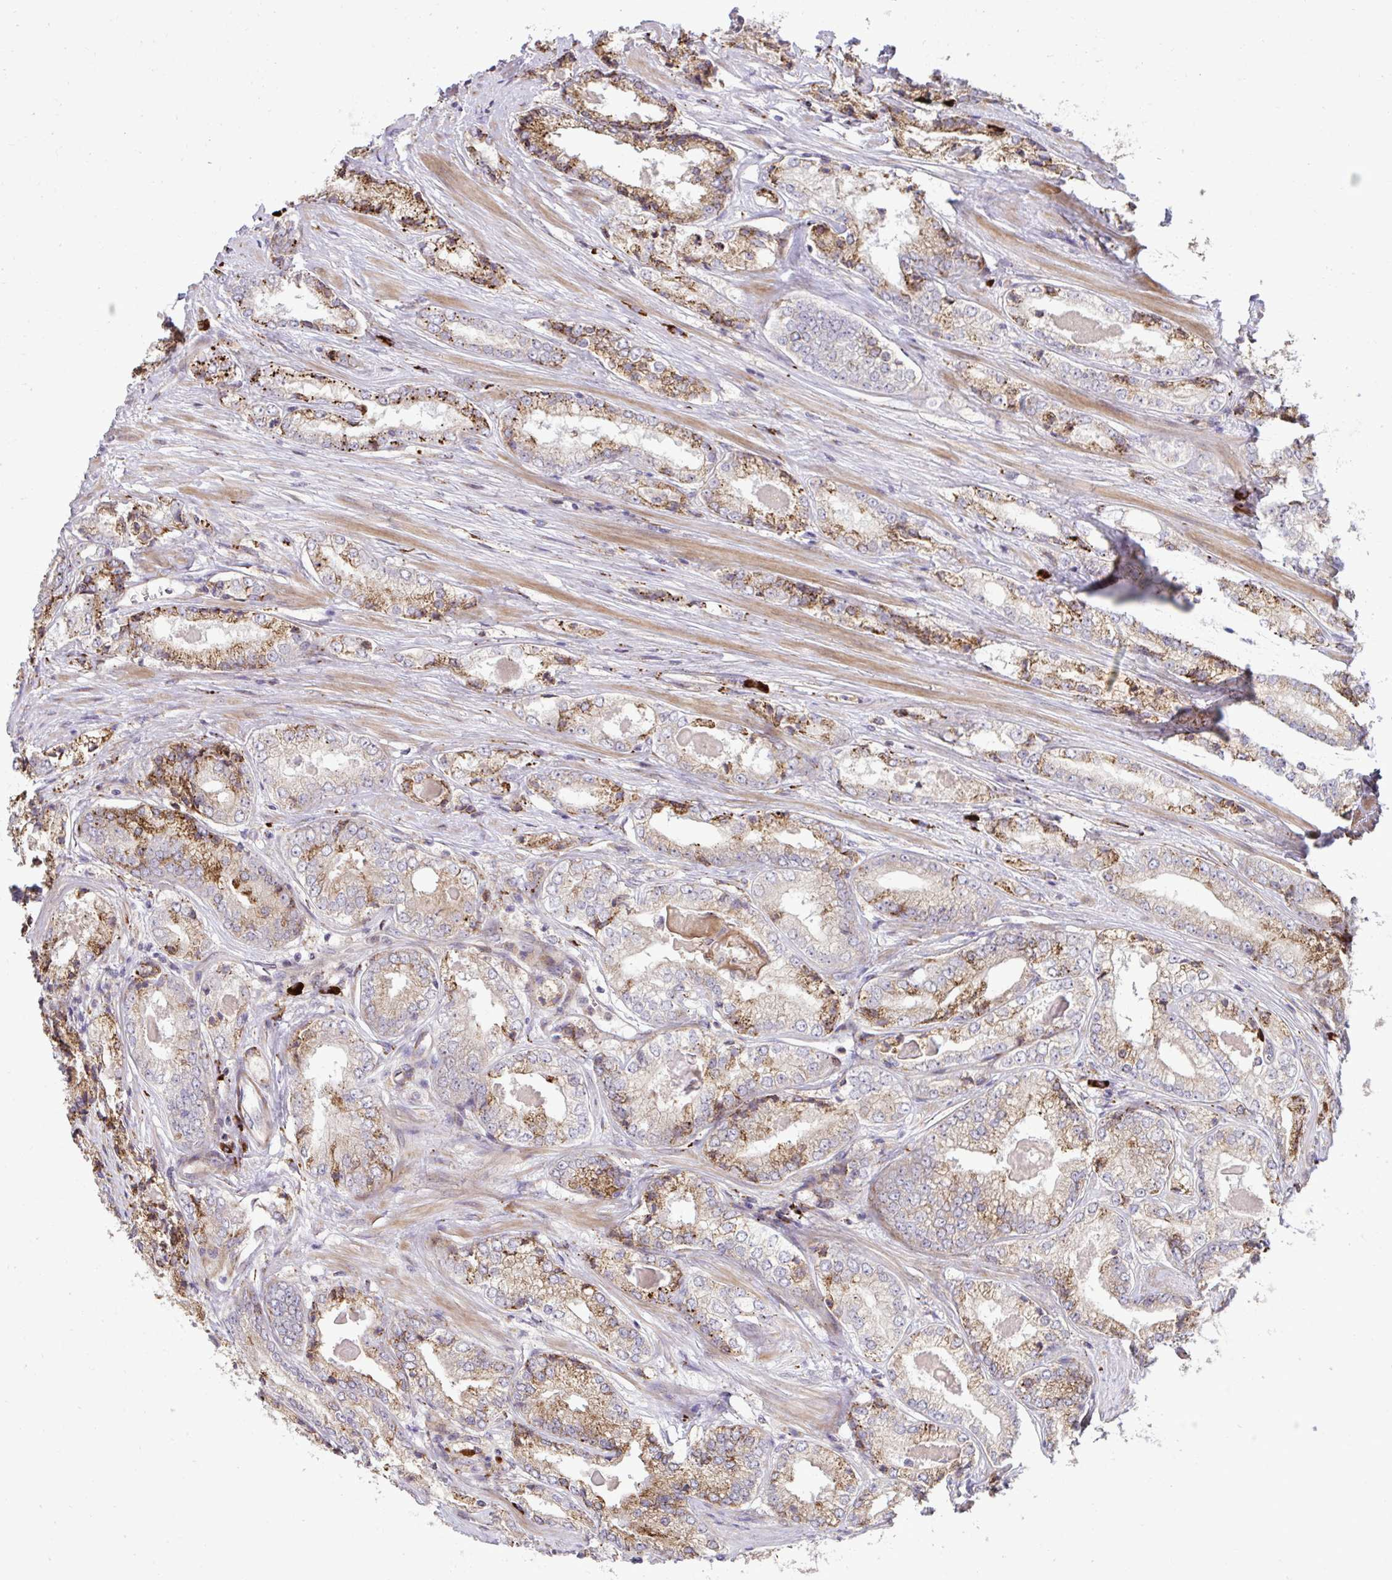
{"staining": {"intensity": "moderate", "quantity": "25%-75%", "location": "cytoplasmic/membranous"}, "tissue": "prostate cancer", "cell_type": "Tumor cells", "image_type": "cancer", "snomed": [{"axis": "morphology", "description": "Adenocarcinoma, NOS"}, {"axis": "morphology", "description": "Adenocarcinoma, Low grade"}, {"axis": "topography", "description": "Prostate"}], "caption": "An image of prostate cancer stained for a protein demonstrates moderate cytoplasmic/membranous brown staining in tumor cells.", "gene": "LIMS1", "patient": {"sex": "male", "age": 68}}